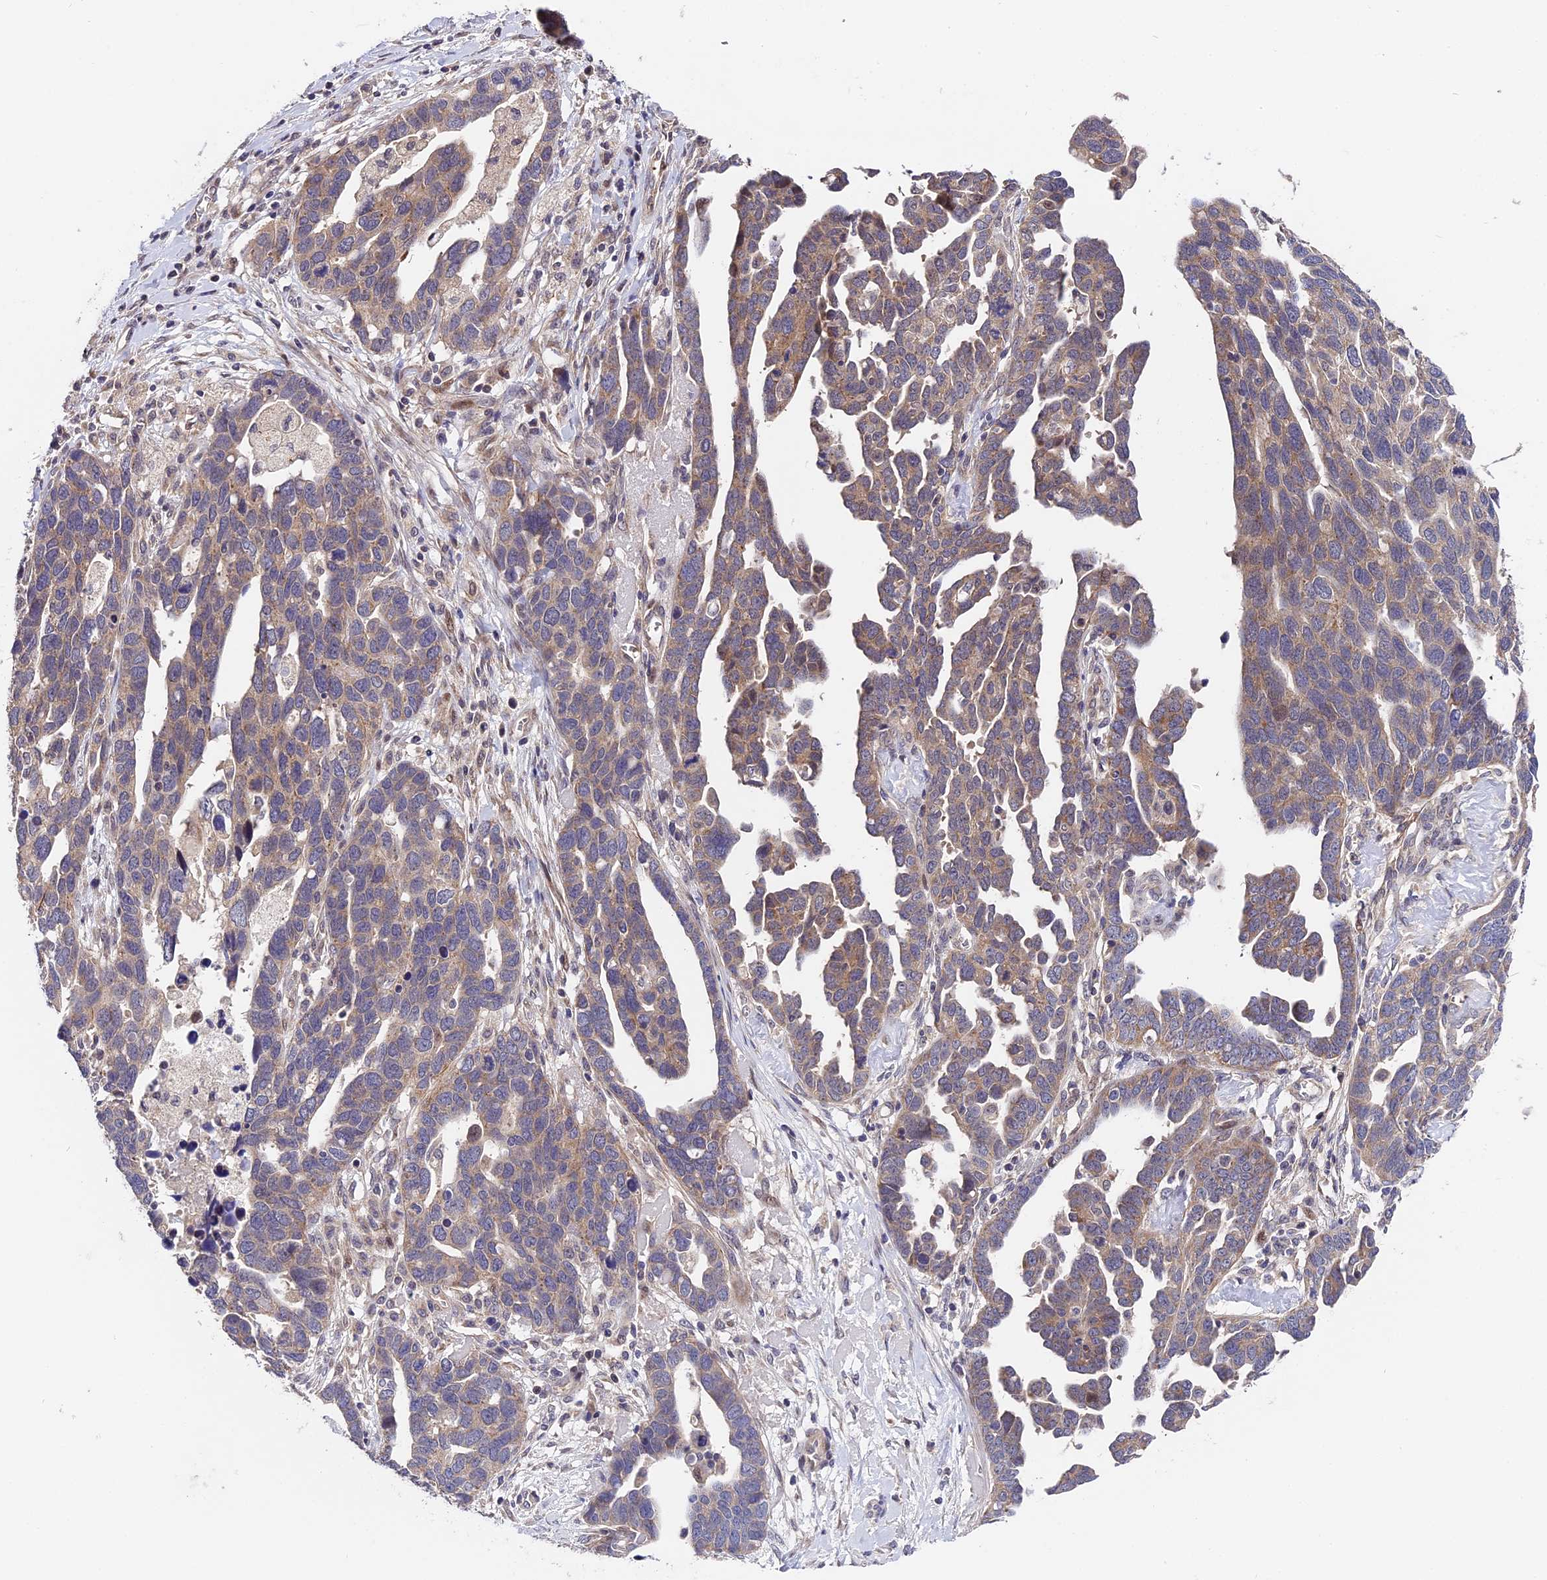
{"staining": {"intensity": "weak", "quantity": "25%-75%", "location": "cytoplasmic/membranous"}, "tissue": "ovarian cancer", "cell_type": "Tumor cells", "image_type": "cancer", "snomed": [{"axis": "morphology", "description": "Cystadenocarcinoma, serous, NOS"}, {"axis": "topography", "description": "Ovary"}], "caption": "A micrograph of ovarian cancer stained for a protein shows weak cytoplasmic/membranous brown staining in tumor cells.", "gene": "TRMT1", "patient": {"sex": "female", "age": 54}}